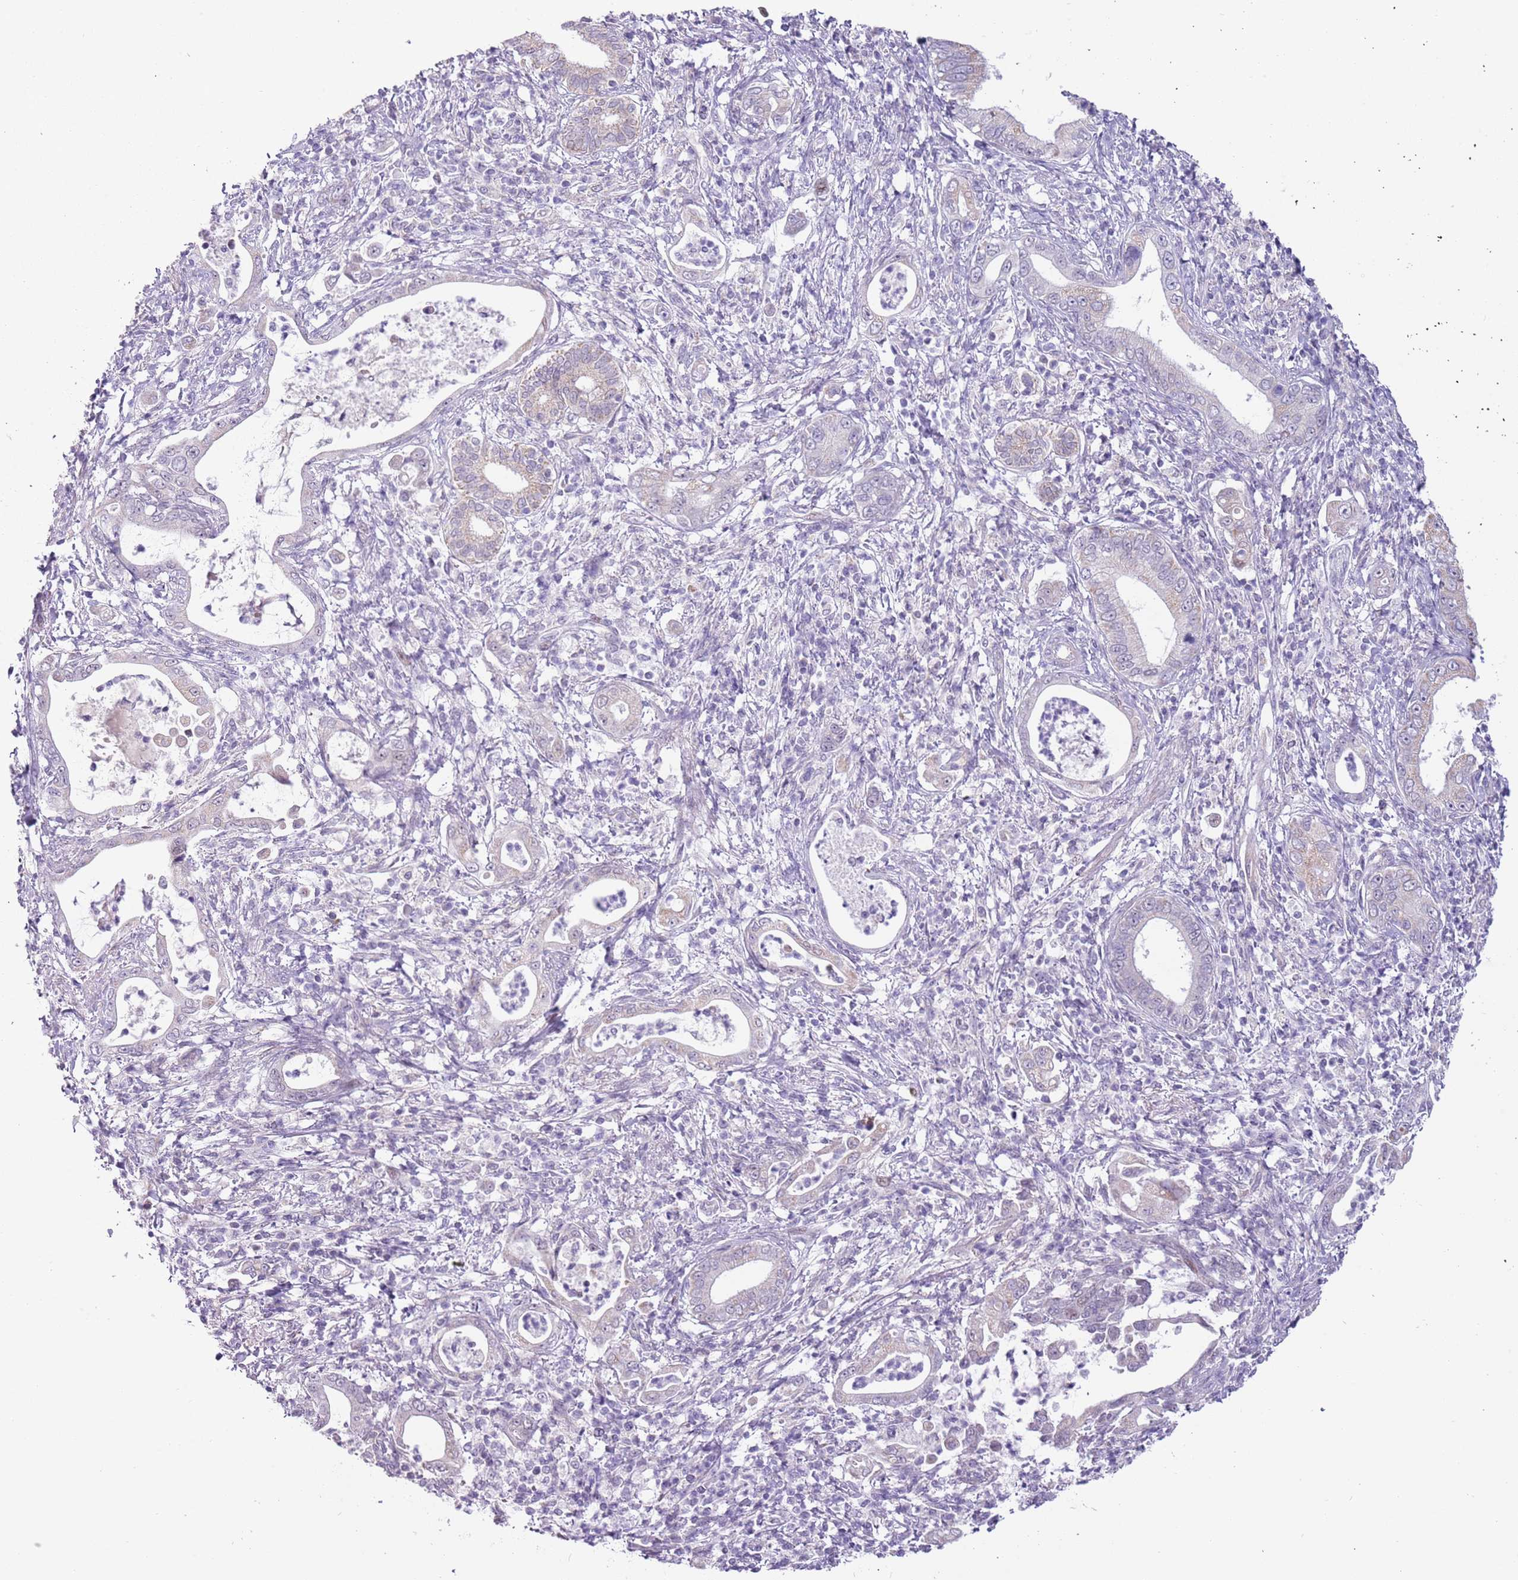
{"staining": {"intensity": "negative", "quantity": "none", "location": "none"}, "tissue": "pancreatic cancer", "cell_type": "Tumor cells", "image_type": "cancer", "snomed": [{"axis": "morphology", "description": "Normal tissue, NOS"}, {"axis": "morphology", "description": "Adenocarcinoma, NOS"}, {"axis": "topography", "description": "Pancreas"}], "caption": "DAB immunohistochemical staining of human pancreatic cancer (adenocarcinoma) shows no significant staining in tumor cells.", "gene": "MLLT11", "patient": {"sex": "female", "age": 55}}